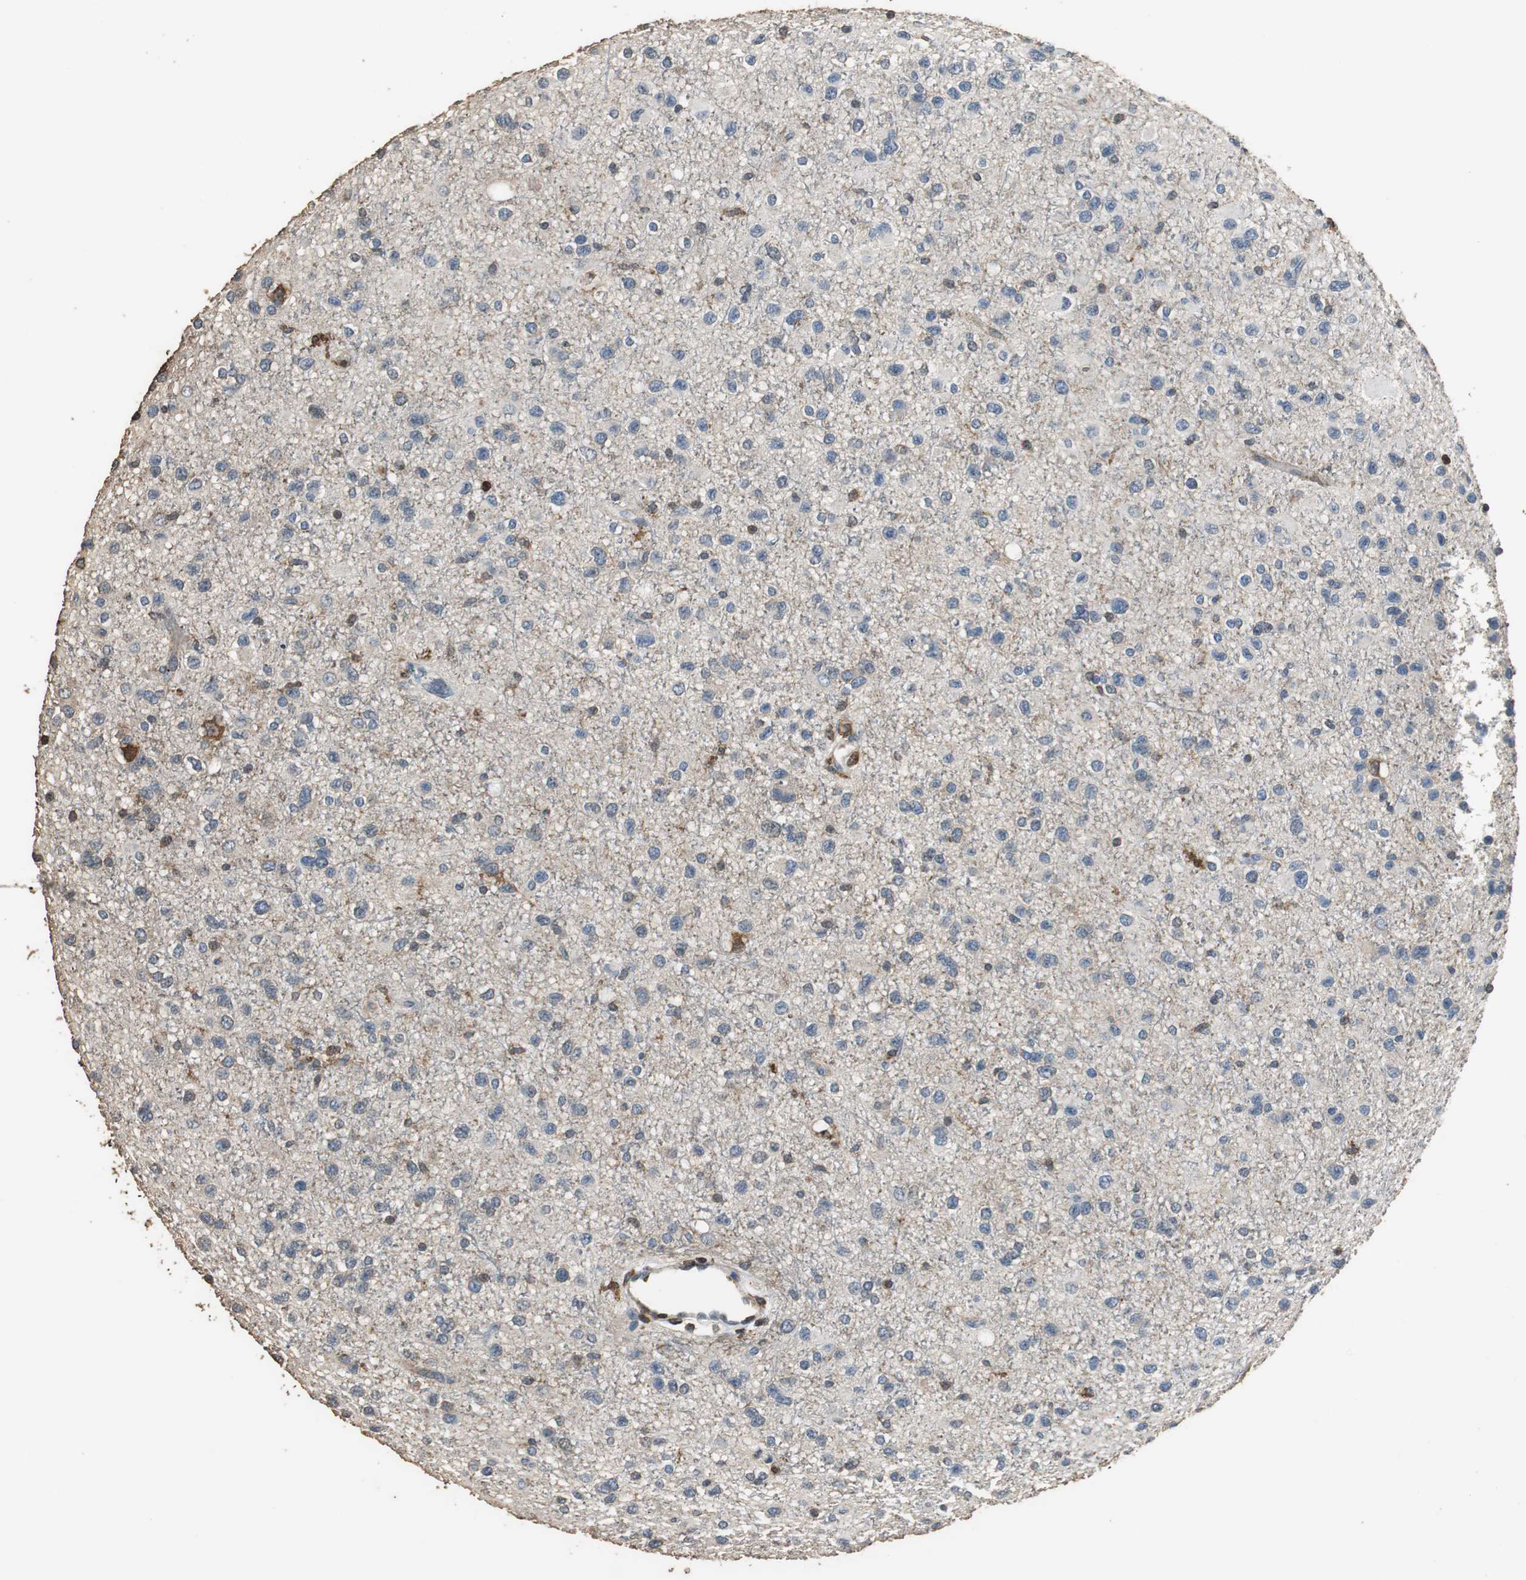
{"staining": {"intensity": "weak", "quantity": "<25%", "location": "cytoplasmic/membranous"}, "tissue": "glioma", "cell_type": "Tumor cells", "image_type": "cancer", "snomed": [{"axis": "morphology", "description": "Glioma, malignant, Low grade"}, {"axis": "topography", "description": "Brain"}], "caption": "This is an immunohistochemistry (IHC) micrograph of glioma. There is no staining in tumor cells.", "gene": "PRKRA", "patient": {"sex": "male", "age": 42}}